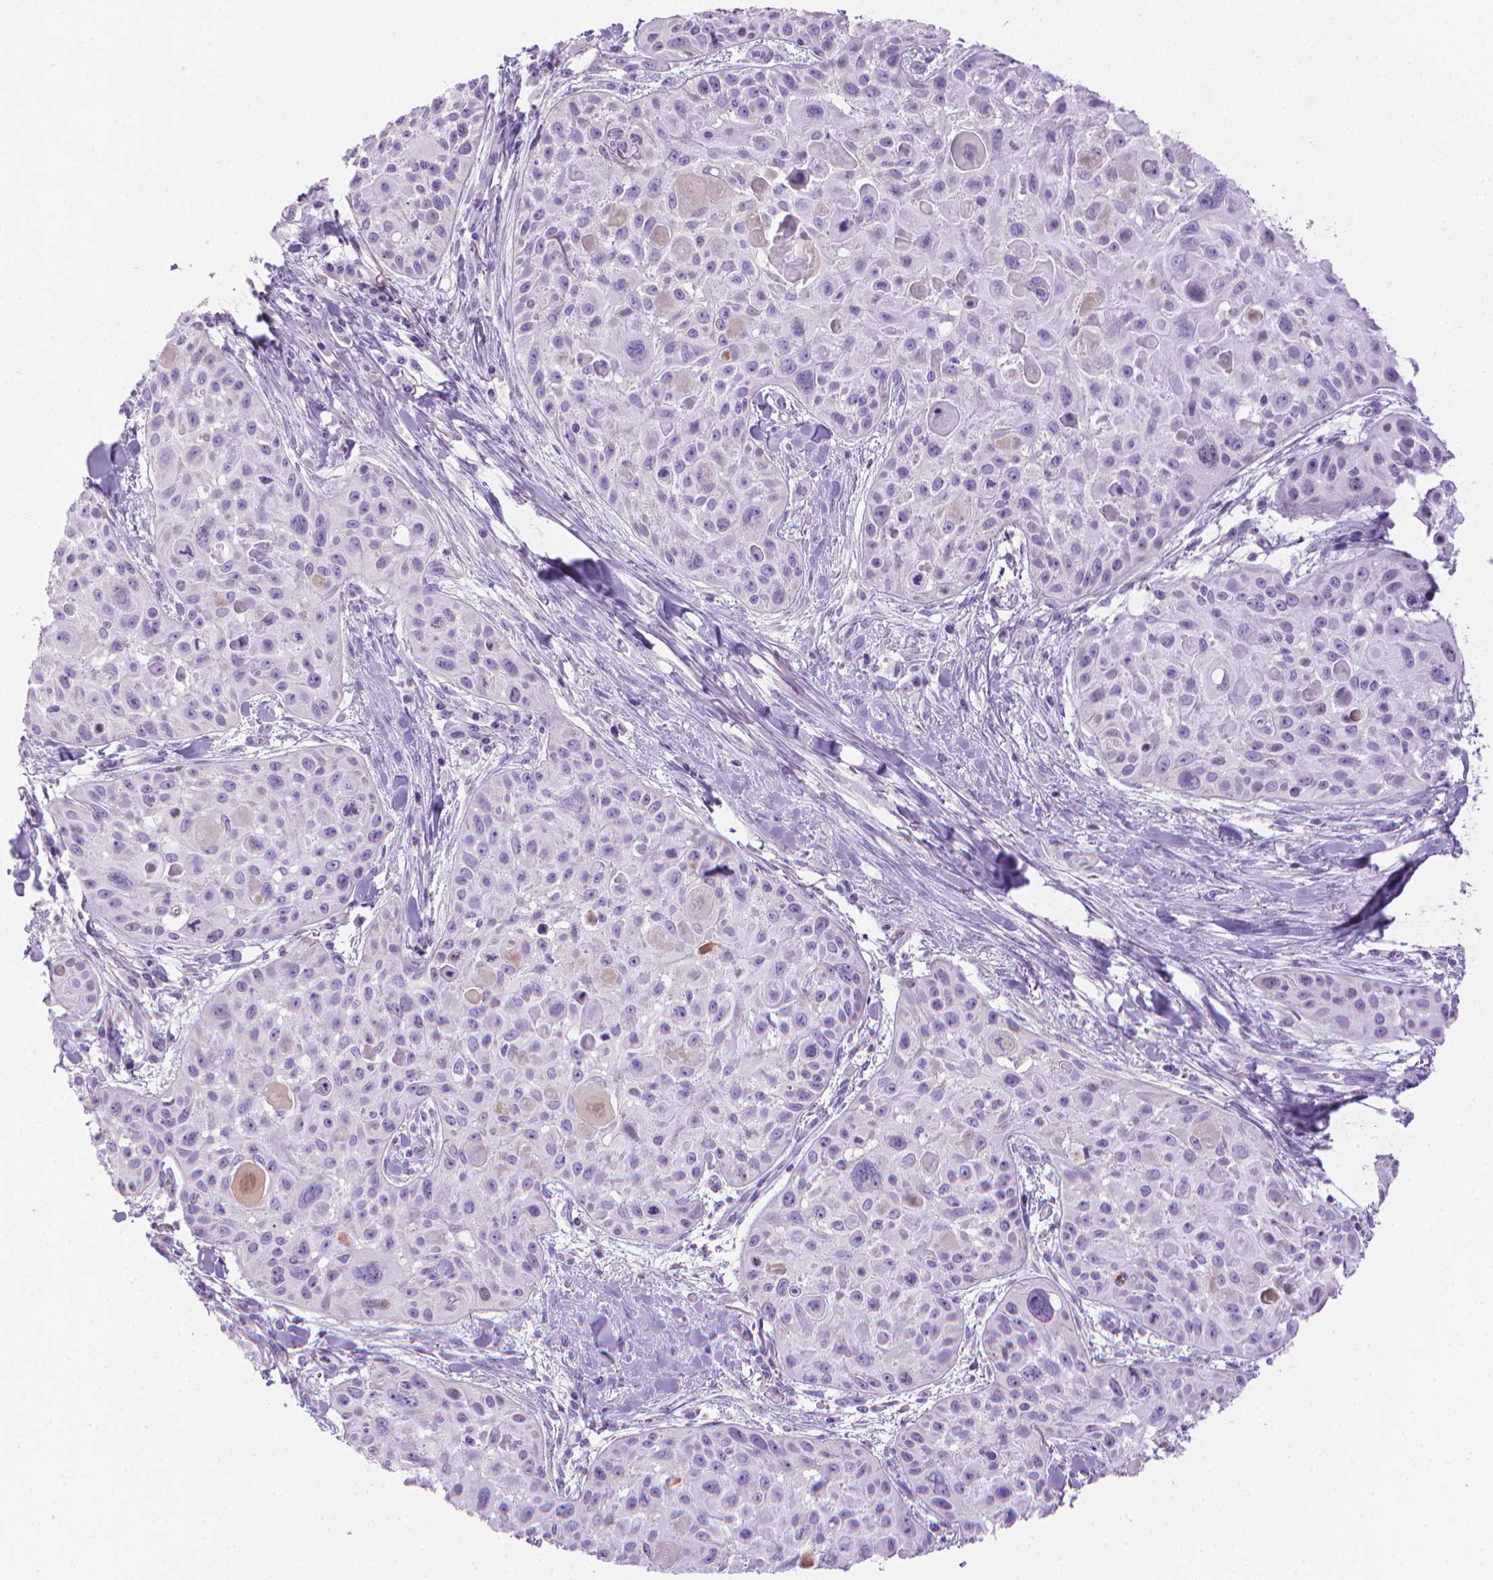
{"staining": {"intensity": "negative", "quantity": "none", "location": "none"}, "tissue": "skin cancer", "cell_type": "Tumor cells", "image_type": "cancer", "snomed": [{"axis": "morphology", "description": "Squamous cell carcinoma, NOS"}, {"axis": "topography", "description": "Skin"}, {"axis": "topography", "description": "Anal"}], "caption": "Photomicrograph shows no protein expression in tumor cells of skin cancer tissue. Brightfield microscopy of immunohistochemistry stained with DAB (3,3'-diaminobenzidine) (brown) and hematoxylin (blue), captured at high magnification.", "gene": "SPAG6", "patient": {"sex": "female", "age": 75}}